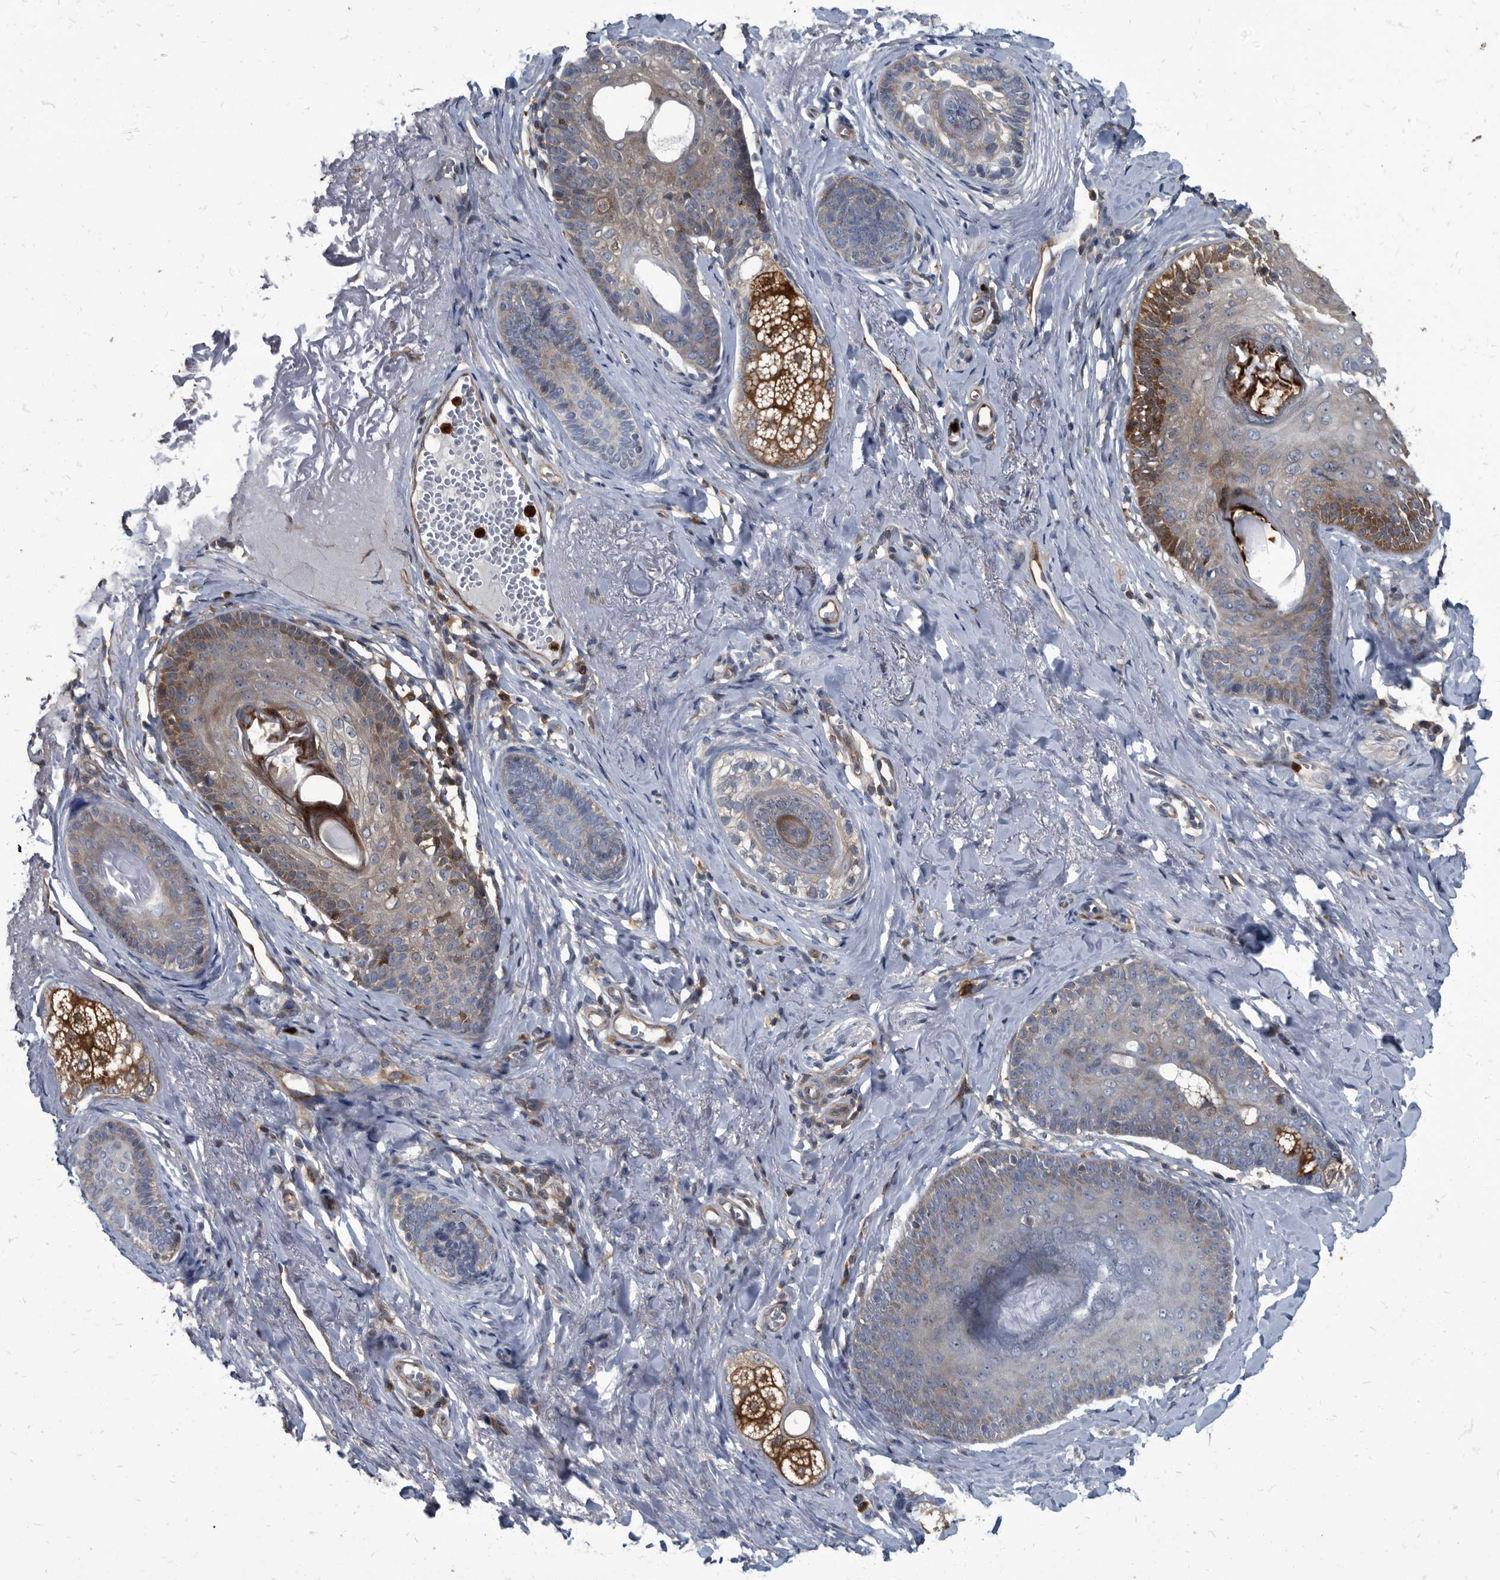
{"staining": {"intensity": "moderate", "quantity": "<25%", "location": "cytoplasmic/membranous"}, "tissue": "skin cancer", "cell_type": "Tumor cells", "image_type": "cancer", "snomed": [{"axis": "morphology", "description": "Basal cell carcinoma"}, {"axis": "topography", "description": "Skin"}], "caption": "Immunohistochemistry (IHC) photomicrograph of neoplastic tissue: human skin cancer (basal cell carcinoma) stained using immunohistochemistry shows low levels of moderate protein expression localized specifically in the cytoplasmic/membranous of tumor cells, appearing as a cytoplasmic/membranous brown color.", "gene": "CDV3", "patient": {"sex": "male", "age": 62}}